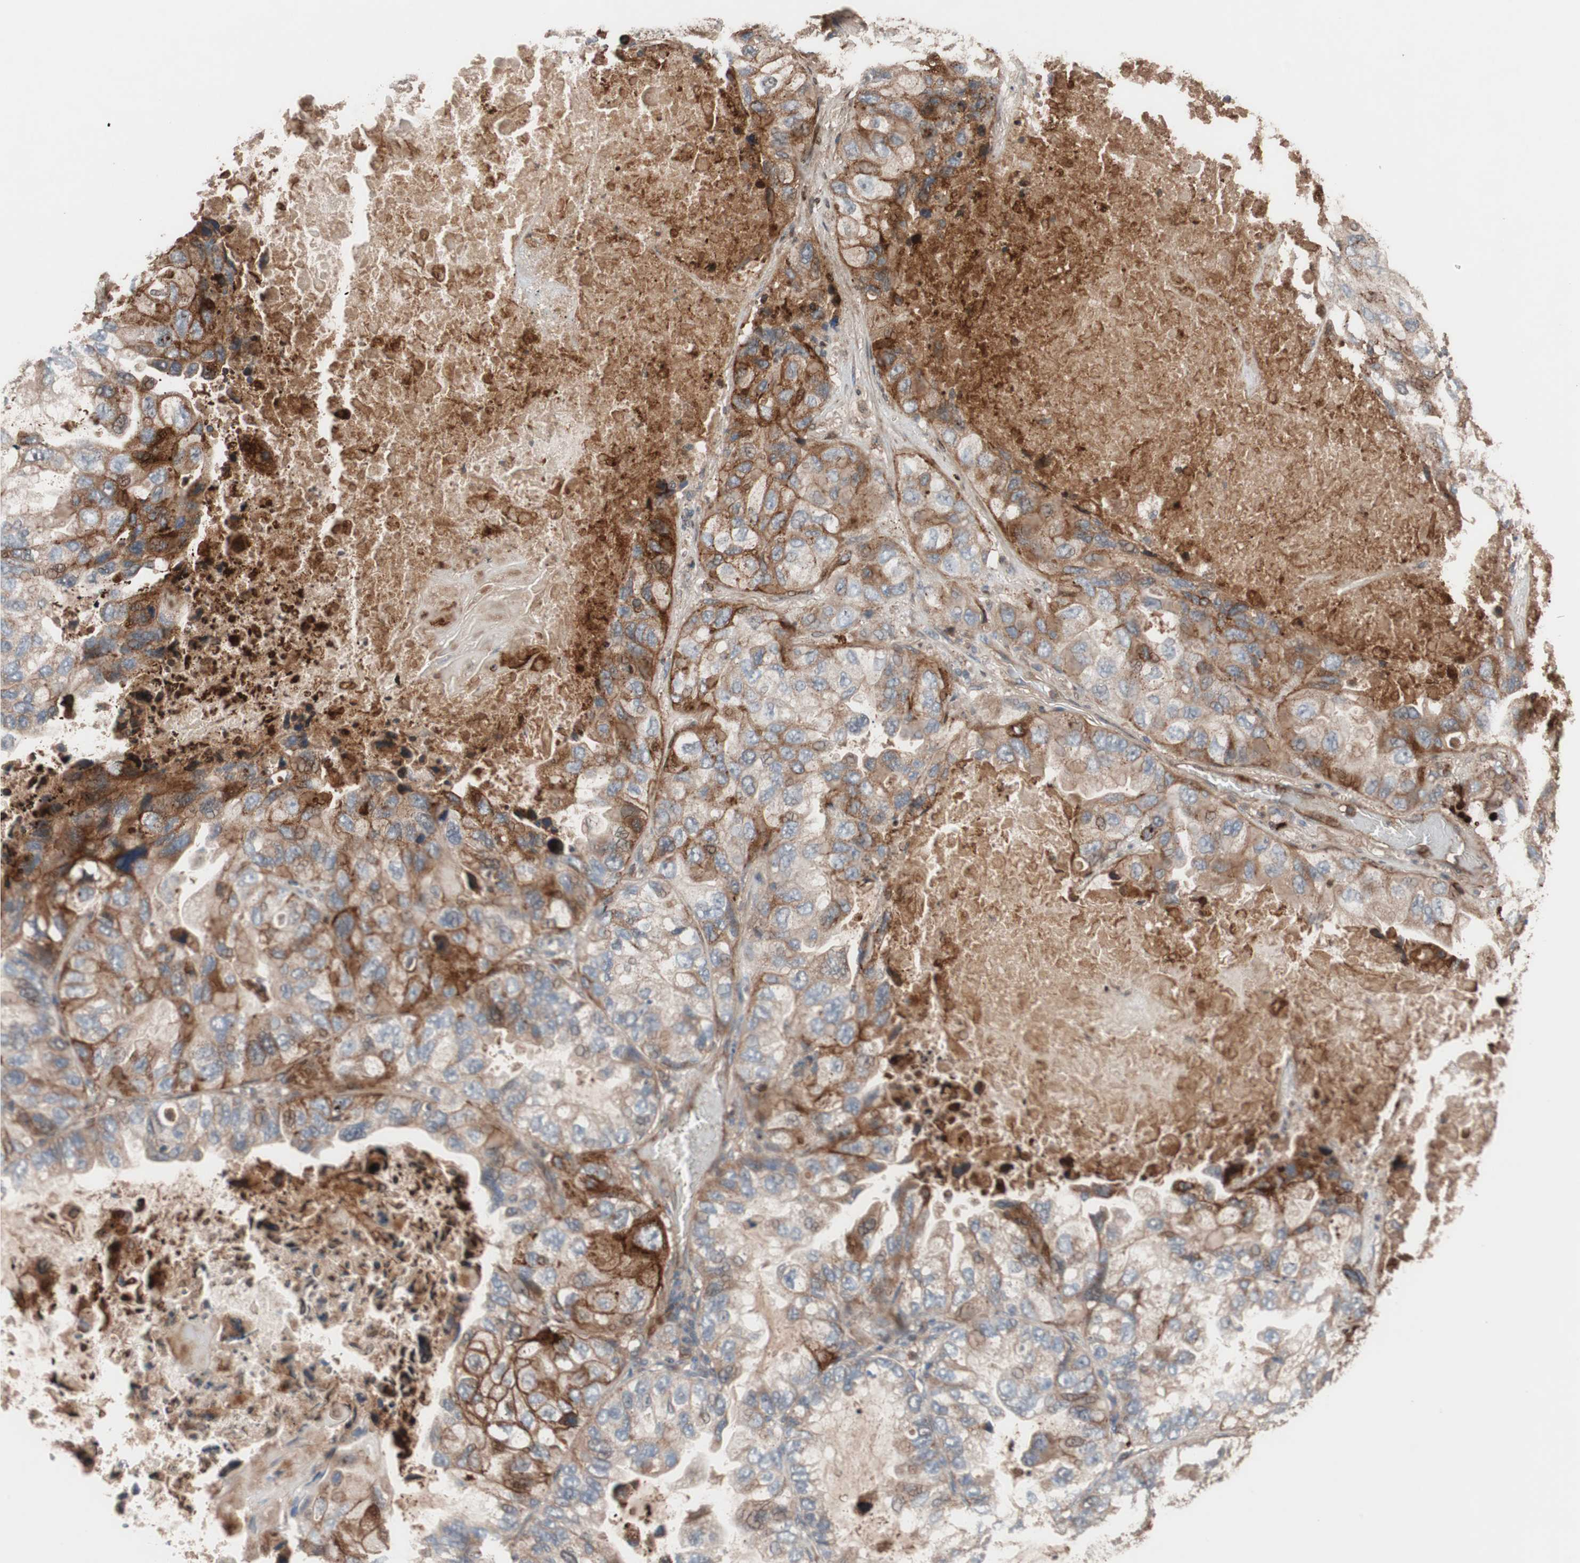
{"staining": {"intensity": "moderate", "quantity": ">75%", "location": "cytoplasmic/membranous"}, "tissue": "lung cancer", "cell_type": "Tumor cells", "image_type": "cancer", "snomed": [{"axis": "morphology", "description": "Squamous cell carcinoma, NOS"}, {"axis": "topography", "description": "Lung"}], "caption": "Lung cancer stained with a protein marker exhibits moderate staining in tumor cells.", "gene": "SDC4", "patient": {"sex": "female", "age": 73}}